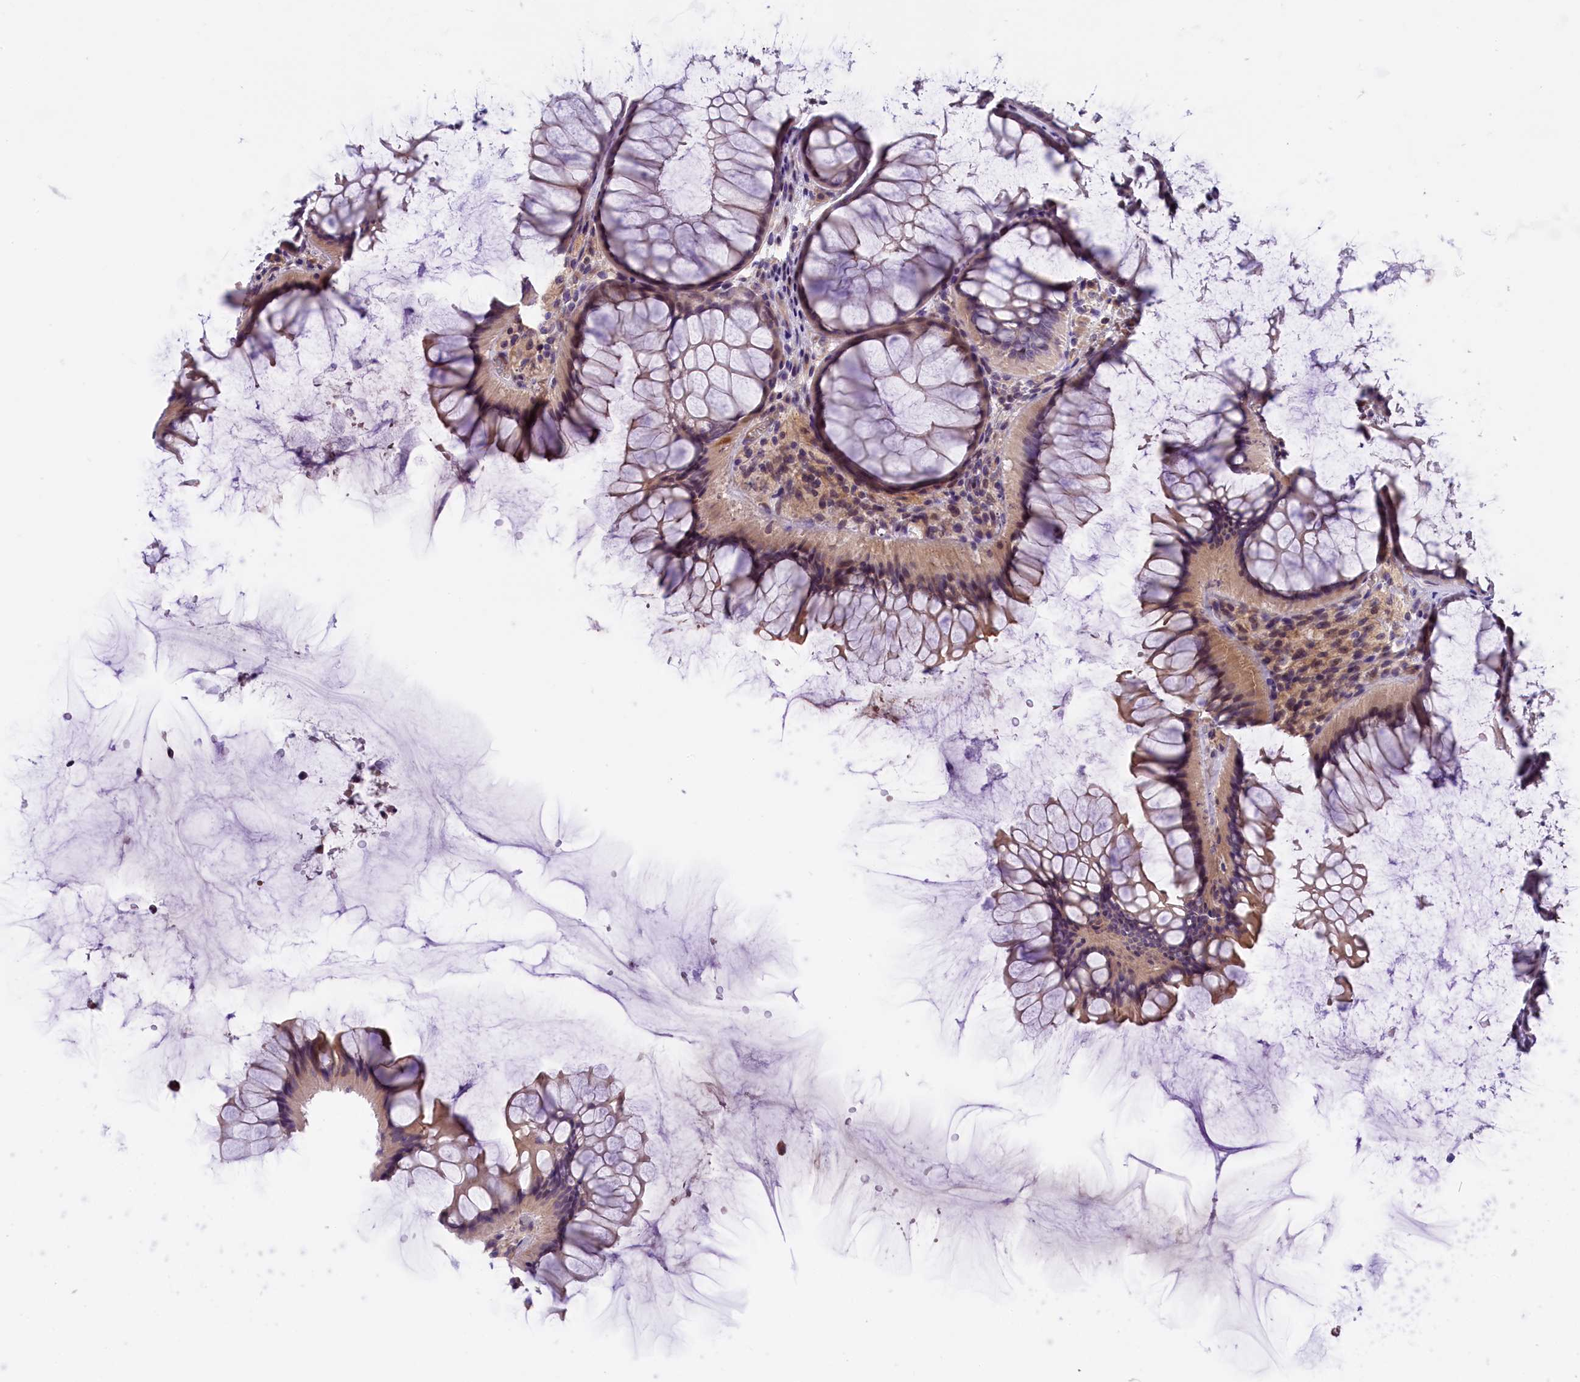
{"staining": {"intensity": "weak", "quantity": "25%-75%", "location": "cytoplasmic/membranous"}, "tissue": "colon", "cell_type": "Endothelial cells", "image_type": "normal", "snomed": [{"axis": "morphology", "description": "Normal tissue, NOS"}, {"axis": "topography", "description": "Colon"}], "caption": "Immunohistochemistry photomicrograph of unremarkable colon: human colon stained using immunohistochemistry demonstrates low levels of weak protein expression localized specifically in the cytoplasmic/membranous of endothelial cells, appearing as a cytoplasmic/membranous brown color.", "gene": "CCDC32", "patient": {"sex": "female", "age": 82}}